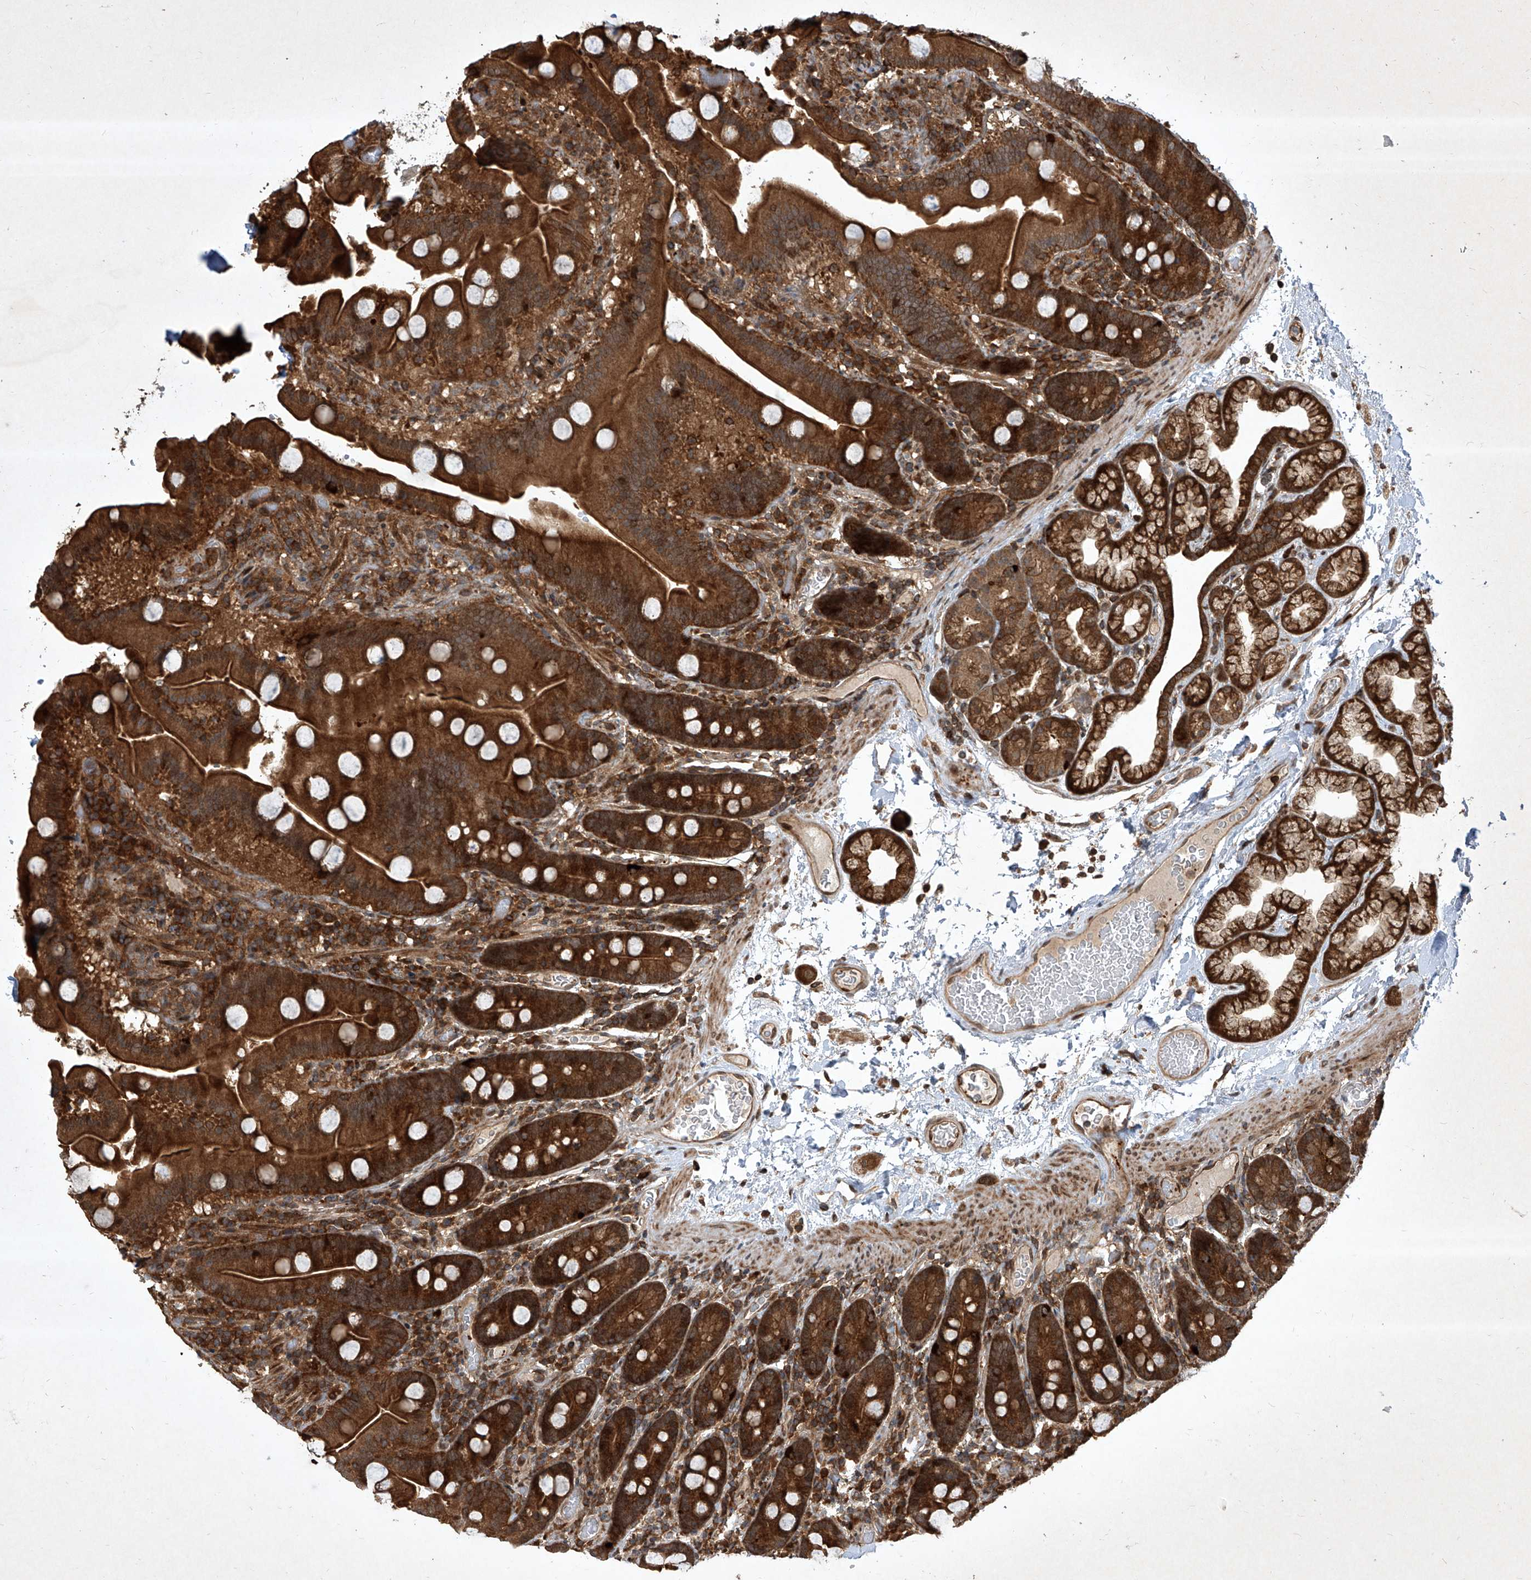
{"staining": {"intensity": "strong", "quantity": ">75%", "location": "cytoplasmic/membranous"}, "tissue": "duodenum", "cell_type": "Glandular cells", "image_type": "normal", "snomed": [{"axis": "morphology", "description": "Normal tissue, NOS"}, {"axis": "topography", "description": "Duodenum"}], "caption": "Normal duodenum displays strong cytoplasmic/membranous positivity in about >75% of glandular cells, visualized by immunohistochemistry. (brown staining indicates protein expression, while blue staining denotes nuclei).", "gene": "MAGED2", "patient": {"sex": "male", "age": 55}}